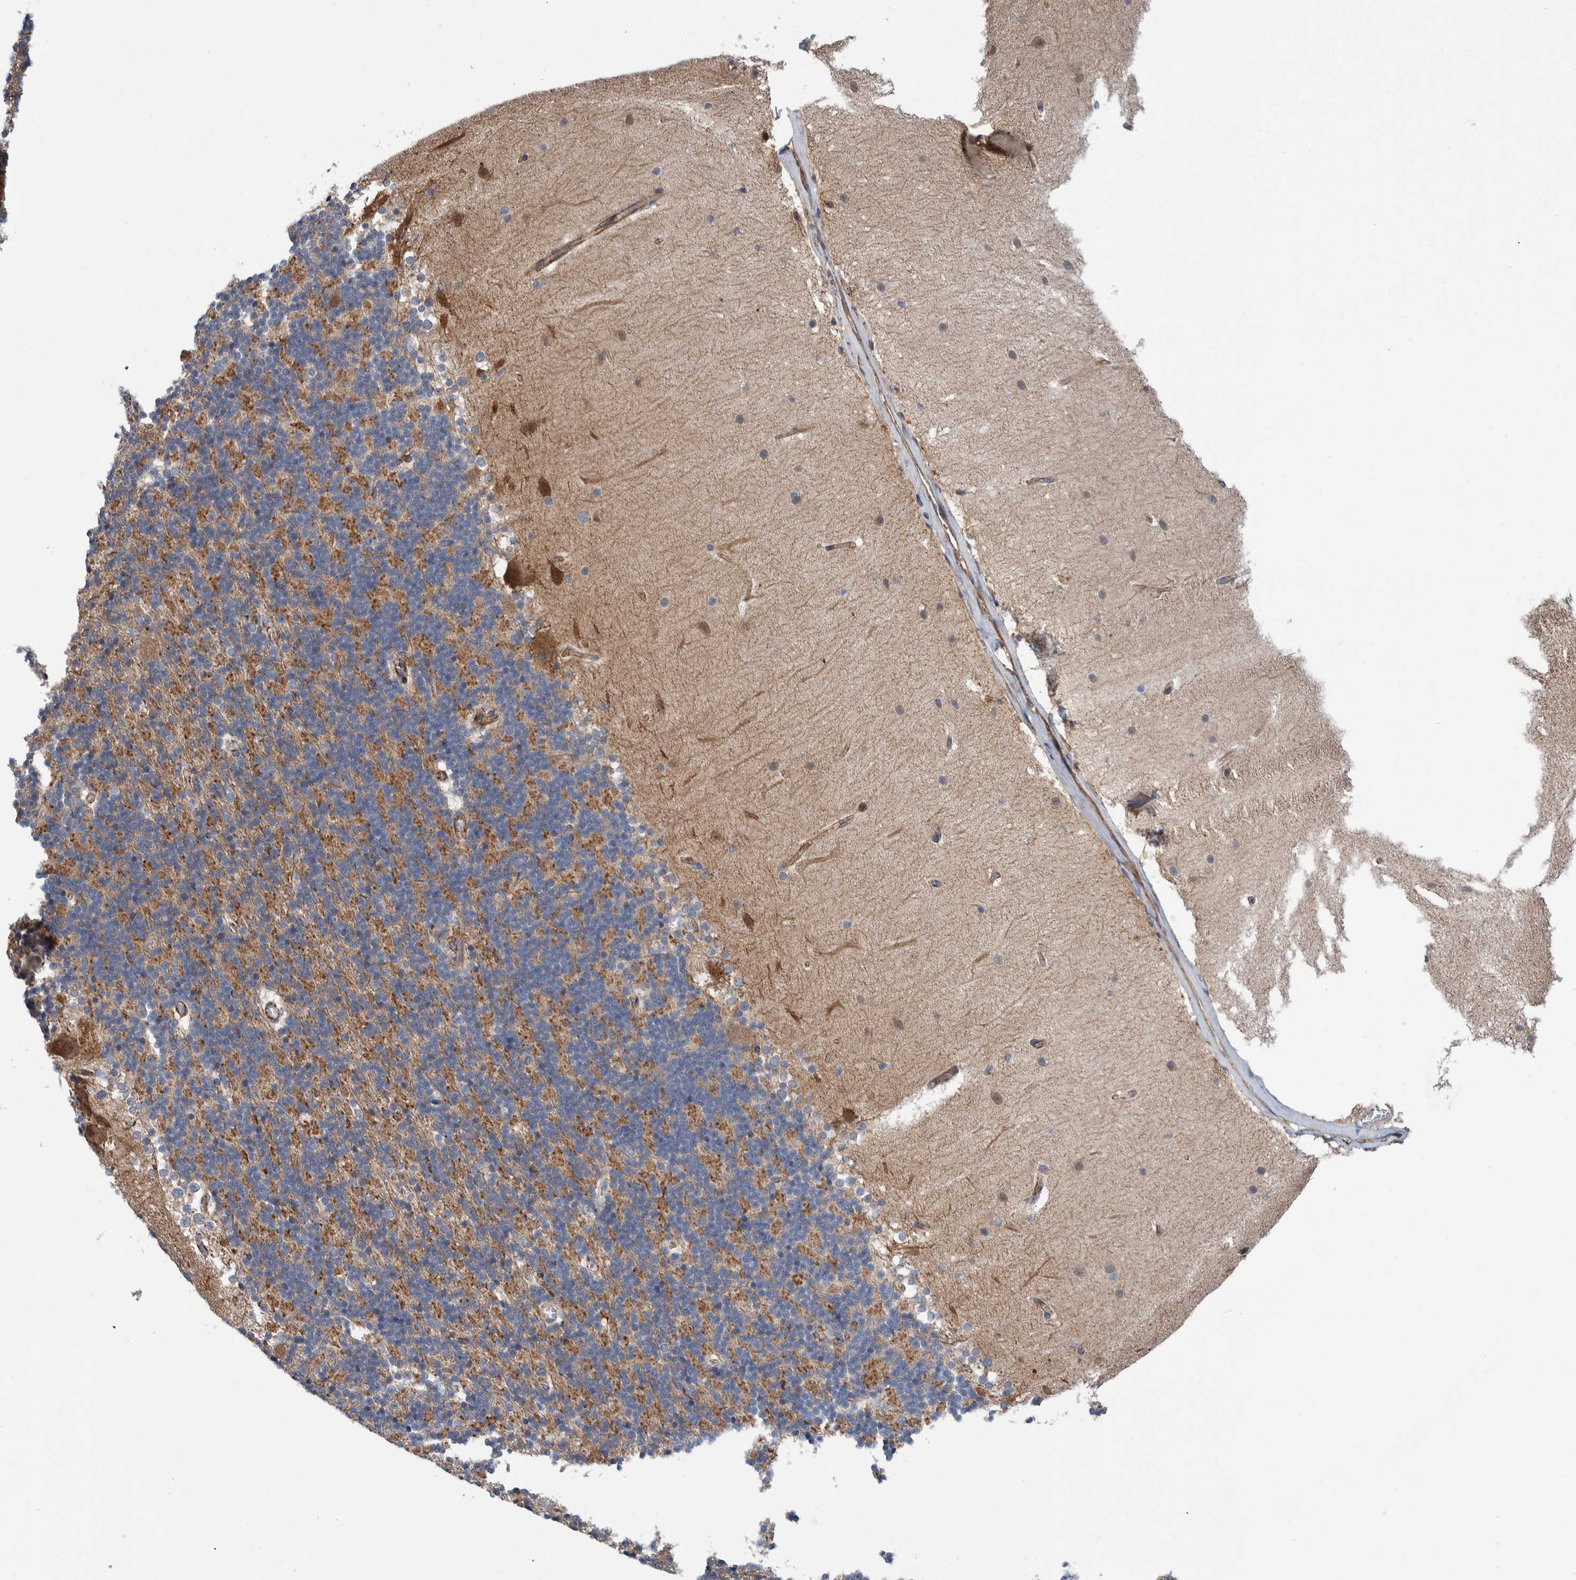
{"staining": {"intensity": "moderate", "quantity": "25%-75%", "location": "cytoplasmic/membranous"}, "tissue": "cerebellum", "cell_type": "Cells in granular layer", "image_type": "normal", "snomed": [{"axis": "morphology", "description": "Normal tissue, NOS"}, {"axis": "topography", "description": "Cerebellum"}], "caption": "Brown immunohistochemical staining in normal cerebellum displays moderate cytoplasmic/membranous positivity in approximately 25%-75% of cells in granular layer.", "gene": "ENSG00000262660", "patient": {"sex": "female", "age": 19}}